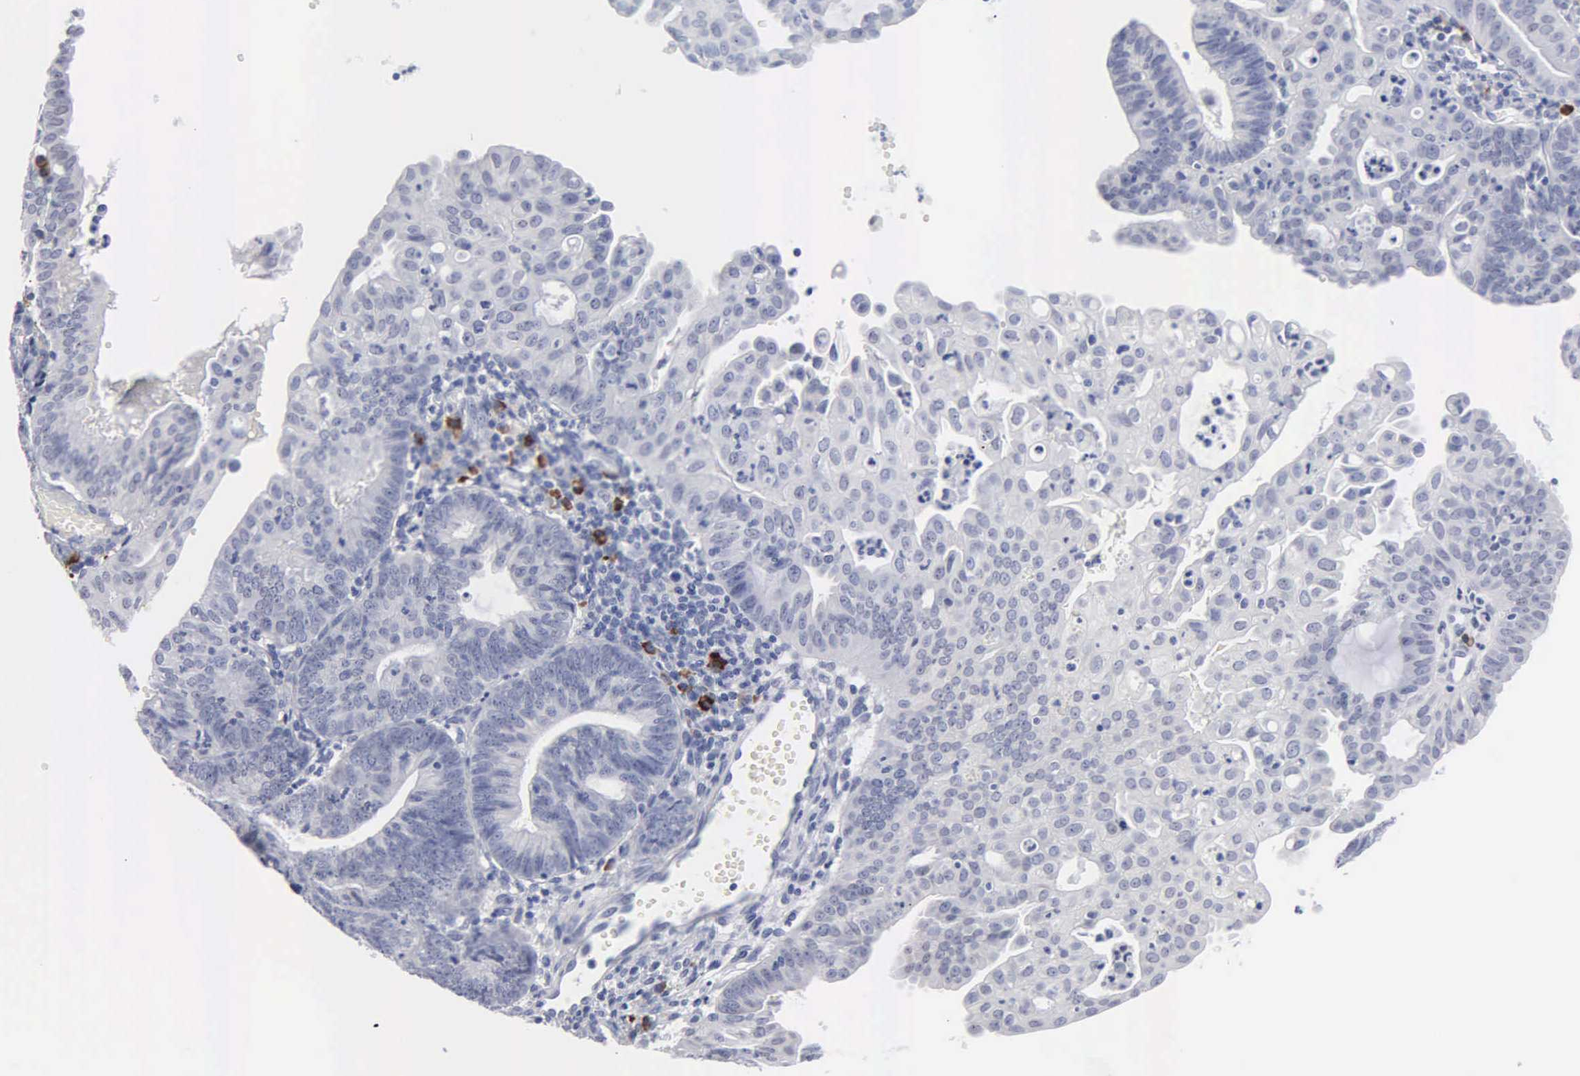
{"staining": {"intensity": "negative", "quantity": "none", "location": "none"}, "tissue": "endometrial cancer", "cell_type": "Tumor cells", "image_type": "cancer", "snomed": [{"axis": "morphology", "description": "Adenocarcinoma, NOS"}, {"axis": "topography", "description": "Endometrium"}], "caption": "A micrograph of endometrial cancer (adenocarcinoma) stained for a protein reveals no brown staining in tumor cells.", "gene": "ASPHD2", "patient": {"sex": "female", "age": 60}}